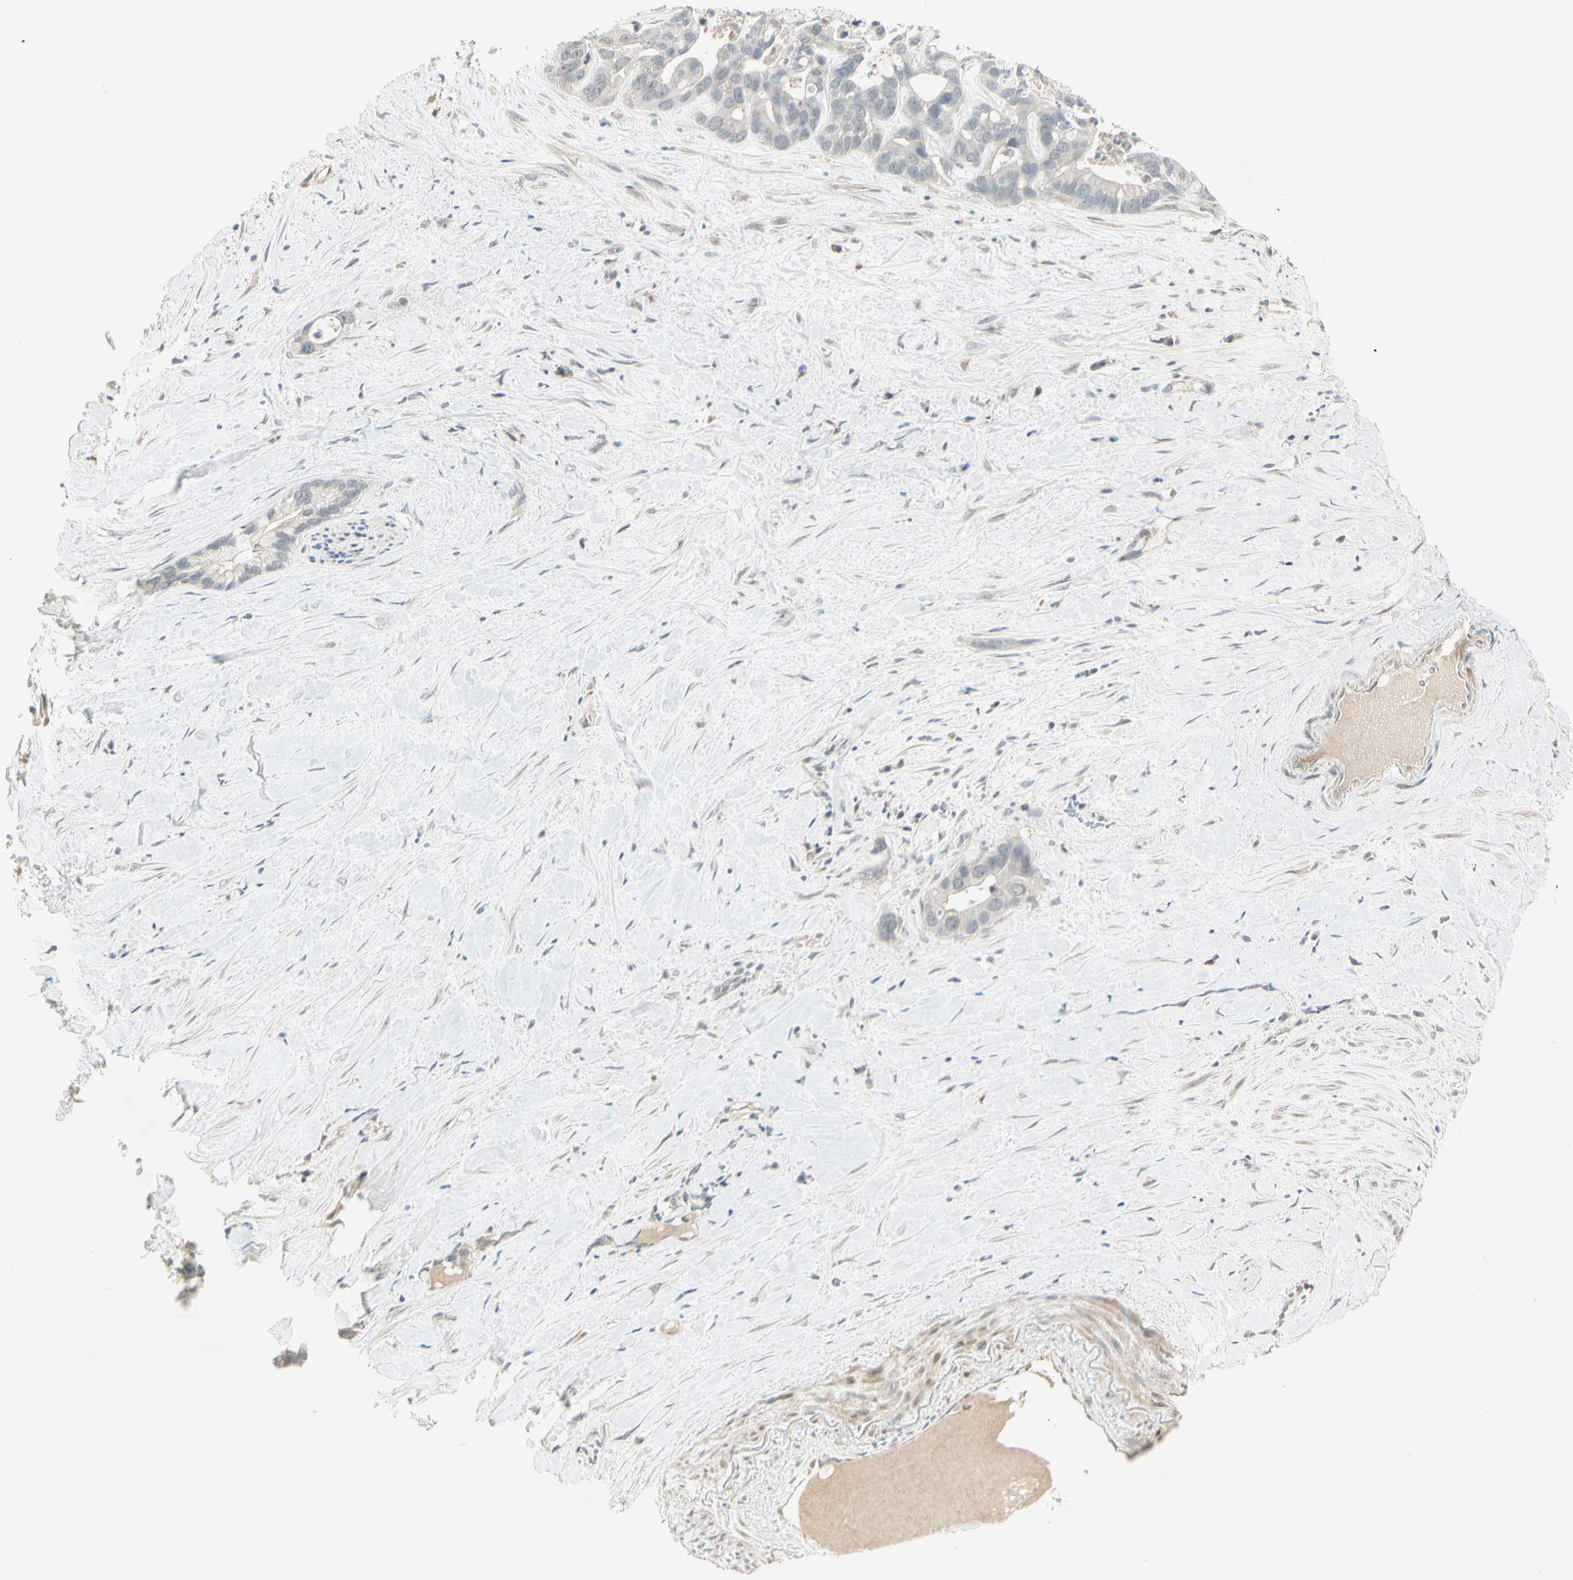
{"staining": {"intensity": "negative", "quantity": "none", "location": "none"}, "tissue": "liver cancer", "cell_type": "Tumor cells", "image_type": "cancer", "snomed": [{"axis": "morphology", "description": "Cholangiocarcinoma"}, {"axis": "topography", "description": "Liver"}], "caption": "The image exhibits no staining of tumor cells in cholangiocarcinoma (liver). (DAB (3,3'-diaminobenzidine) immunohistochemistry, high magnification).", "gene": "PCDHB15", "patient": {"sex": "female", "age": 65}}